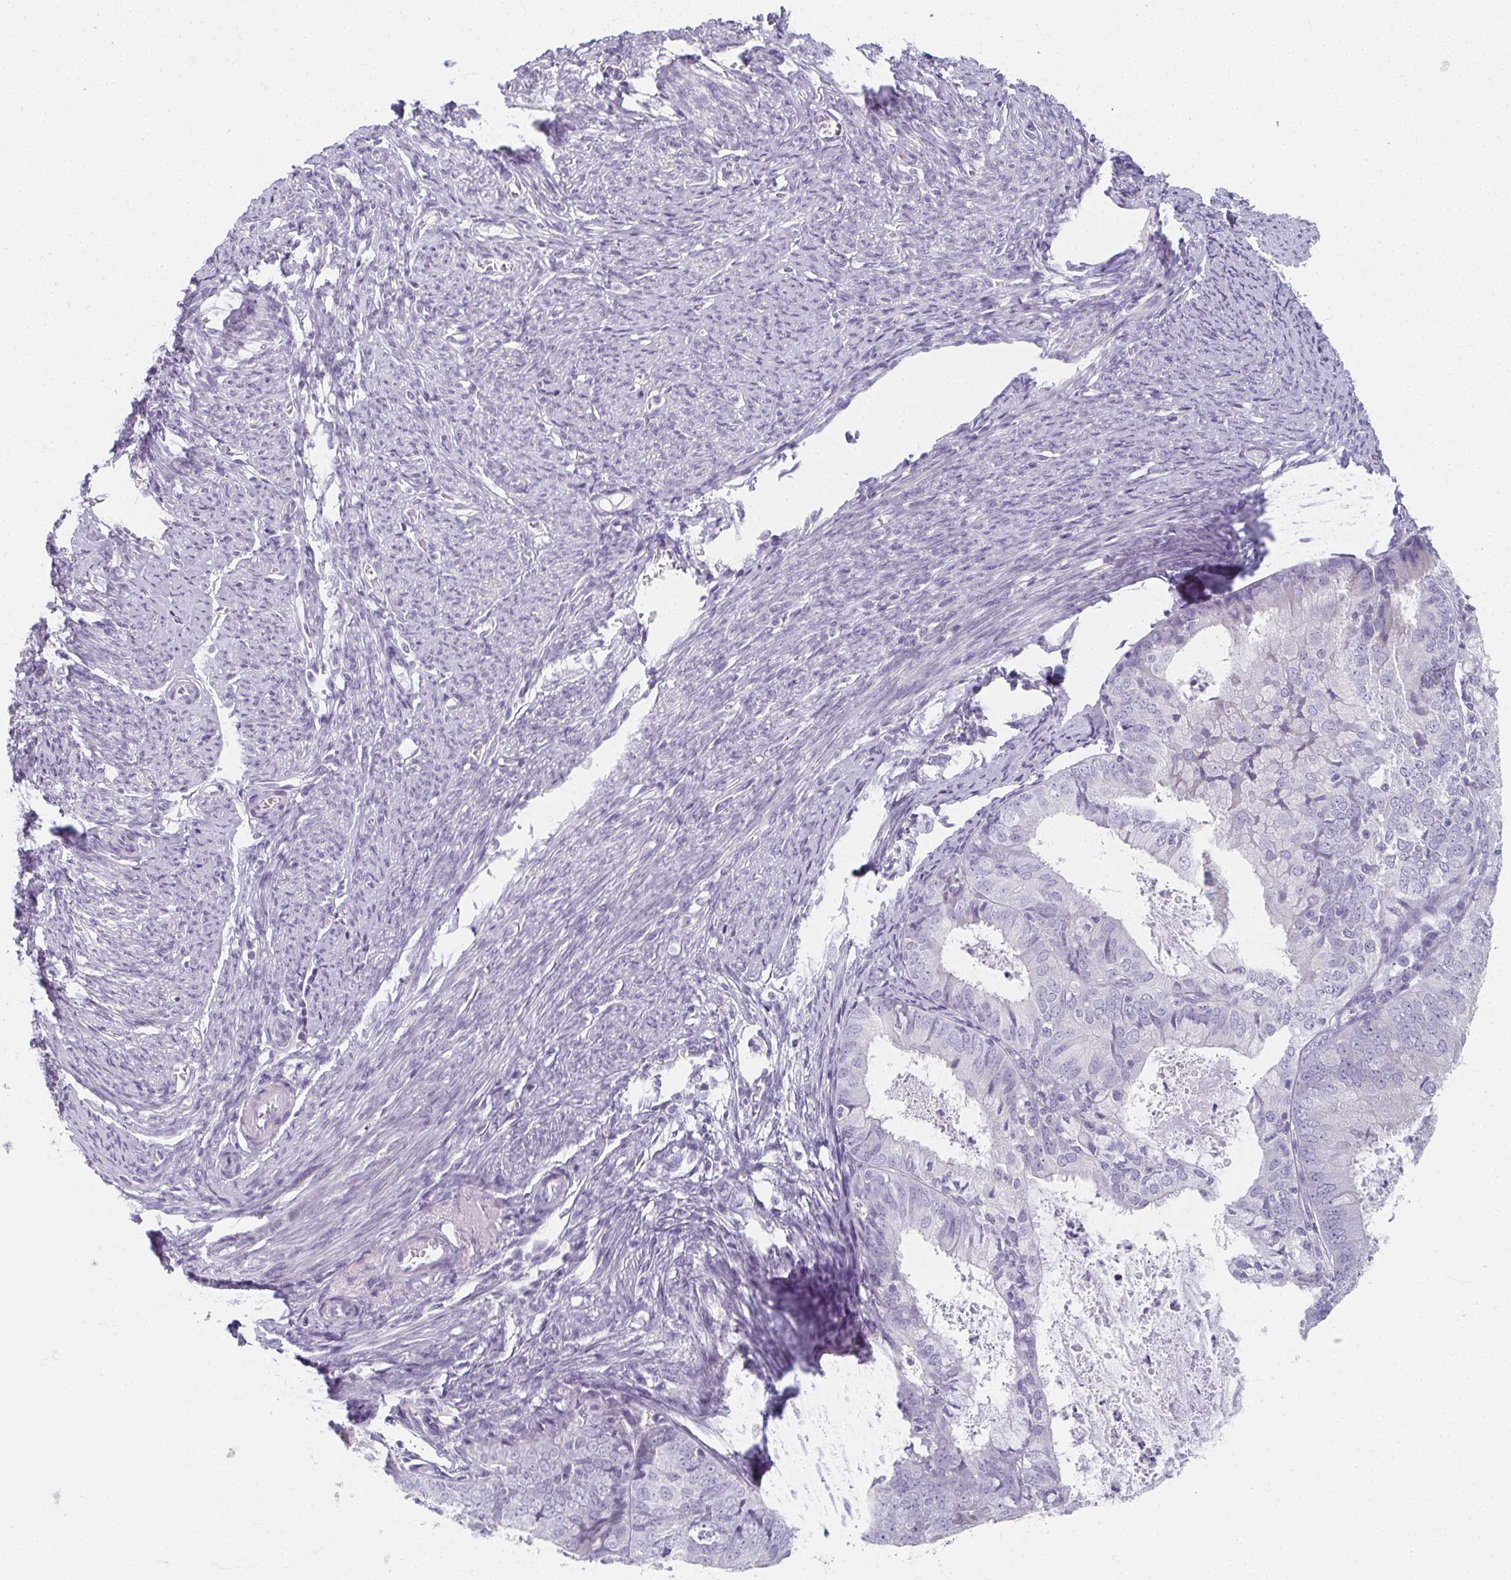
{"staining": {"intensity": "negative", "quantity": "none", "location": "none"}, "tissue": "endometrial cancer", "cell_type": "Tumor cells", "image_type": "cancer", "snomed": [{"axis": "morphology", "description": "Adenocarcinoma, NOS"}, {"axis": "topography", "description": "Endometrium"}], "caption": "The photomicrograph shows no staining of tumor cells in endometrial cancer (adenocarcinoma).", "gene": "CAMKV", "patient": {"sex": "female", "age": 57}}